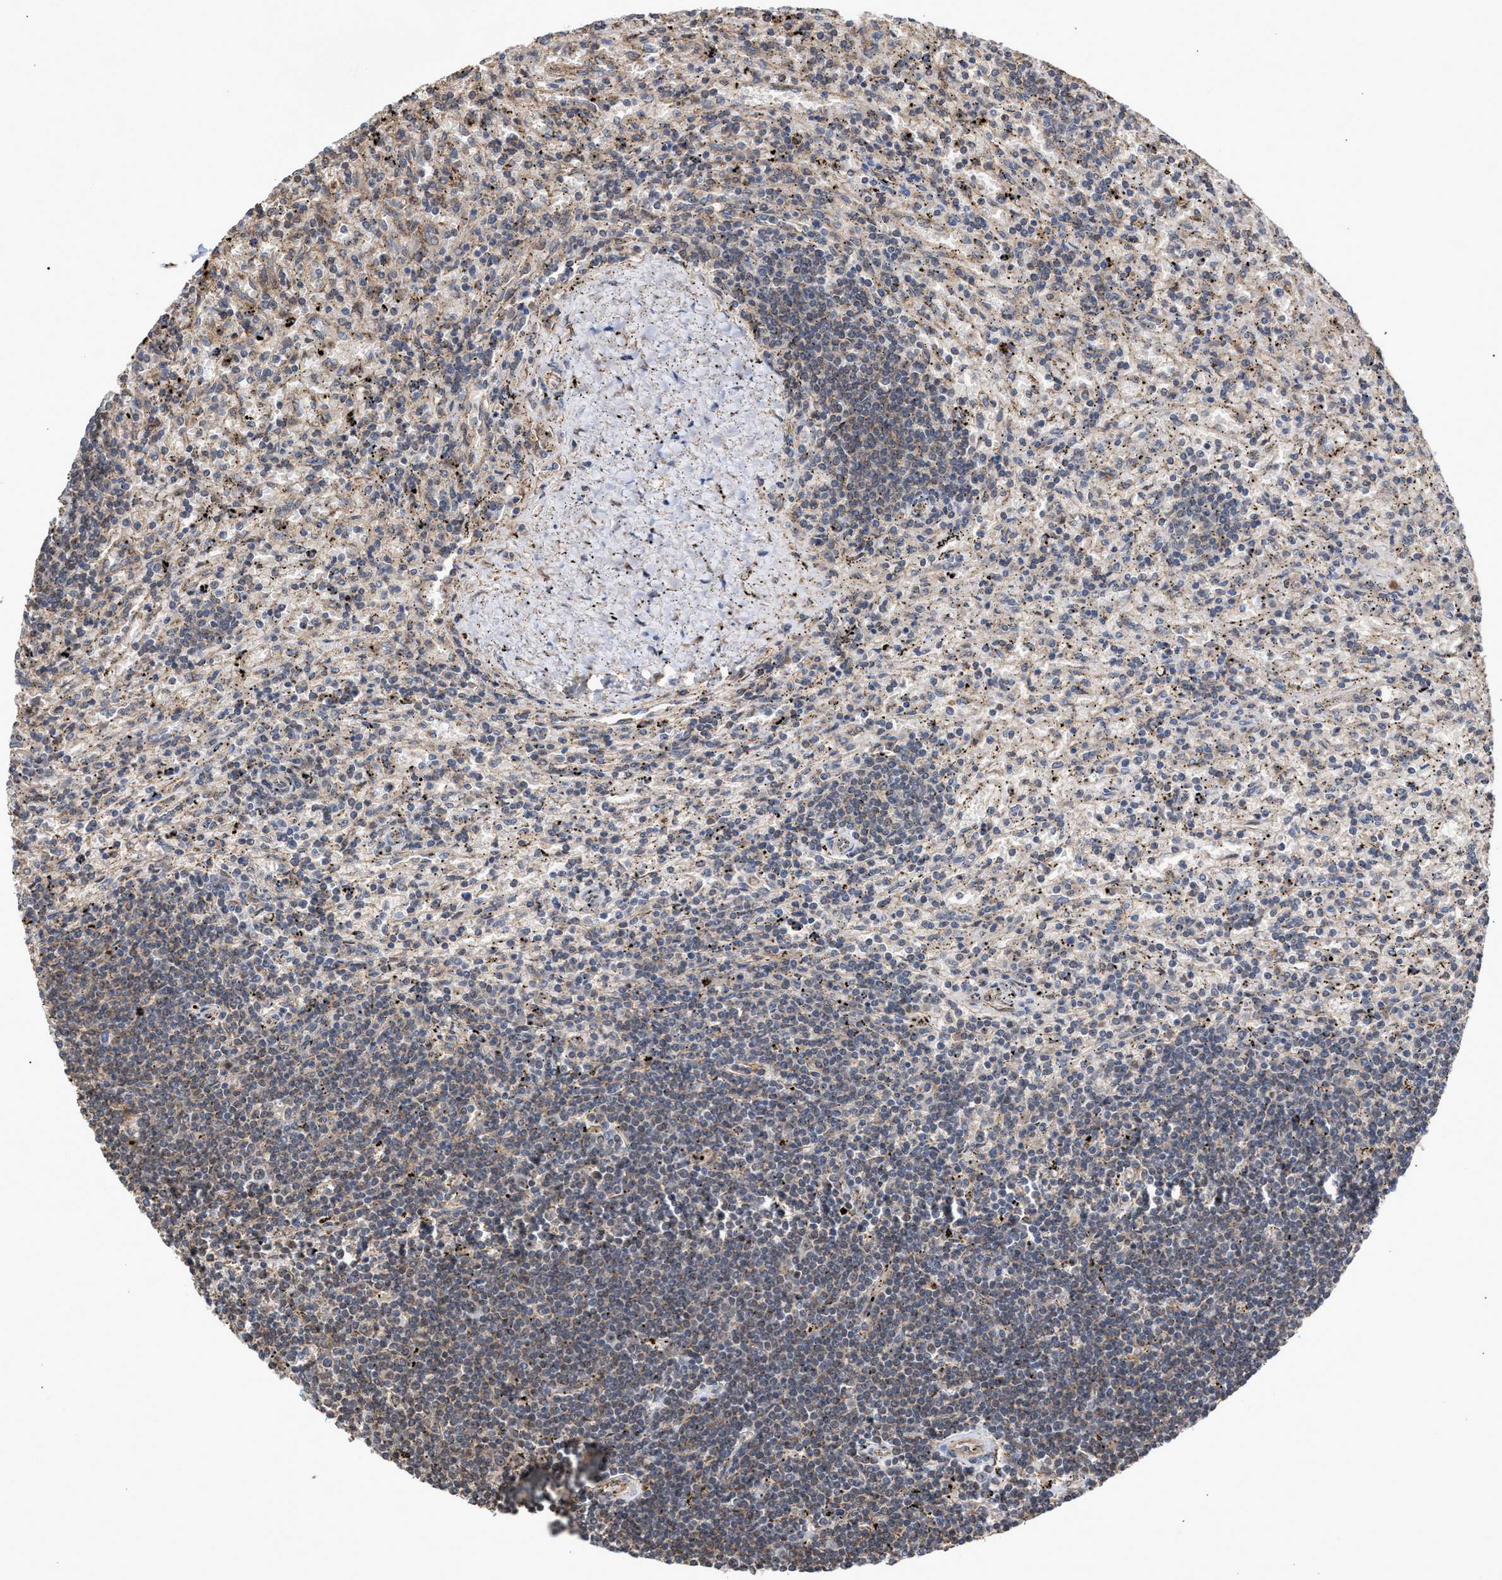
{"staining": {"intensity": "negative", "quantity": "none", "location": "none"}, "tissue": "lymphoma", "cell_type": "Tumor cells", "image_type": "cancer", "snomed": [{"axis": "morphology", "description": "Malignant lymphoma, non-Hodgkin's type, Low grade"}, {"axis": "topography", "description": "Spleen"}], "caption": "IHC of human lymphoma demonstrates no expression in tumor cells.", "gene": "EXOSC2", "patient": {"sex": "male", "age": 76}}